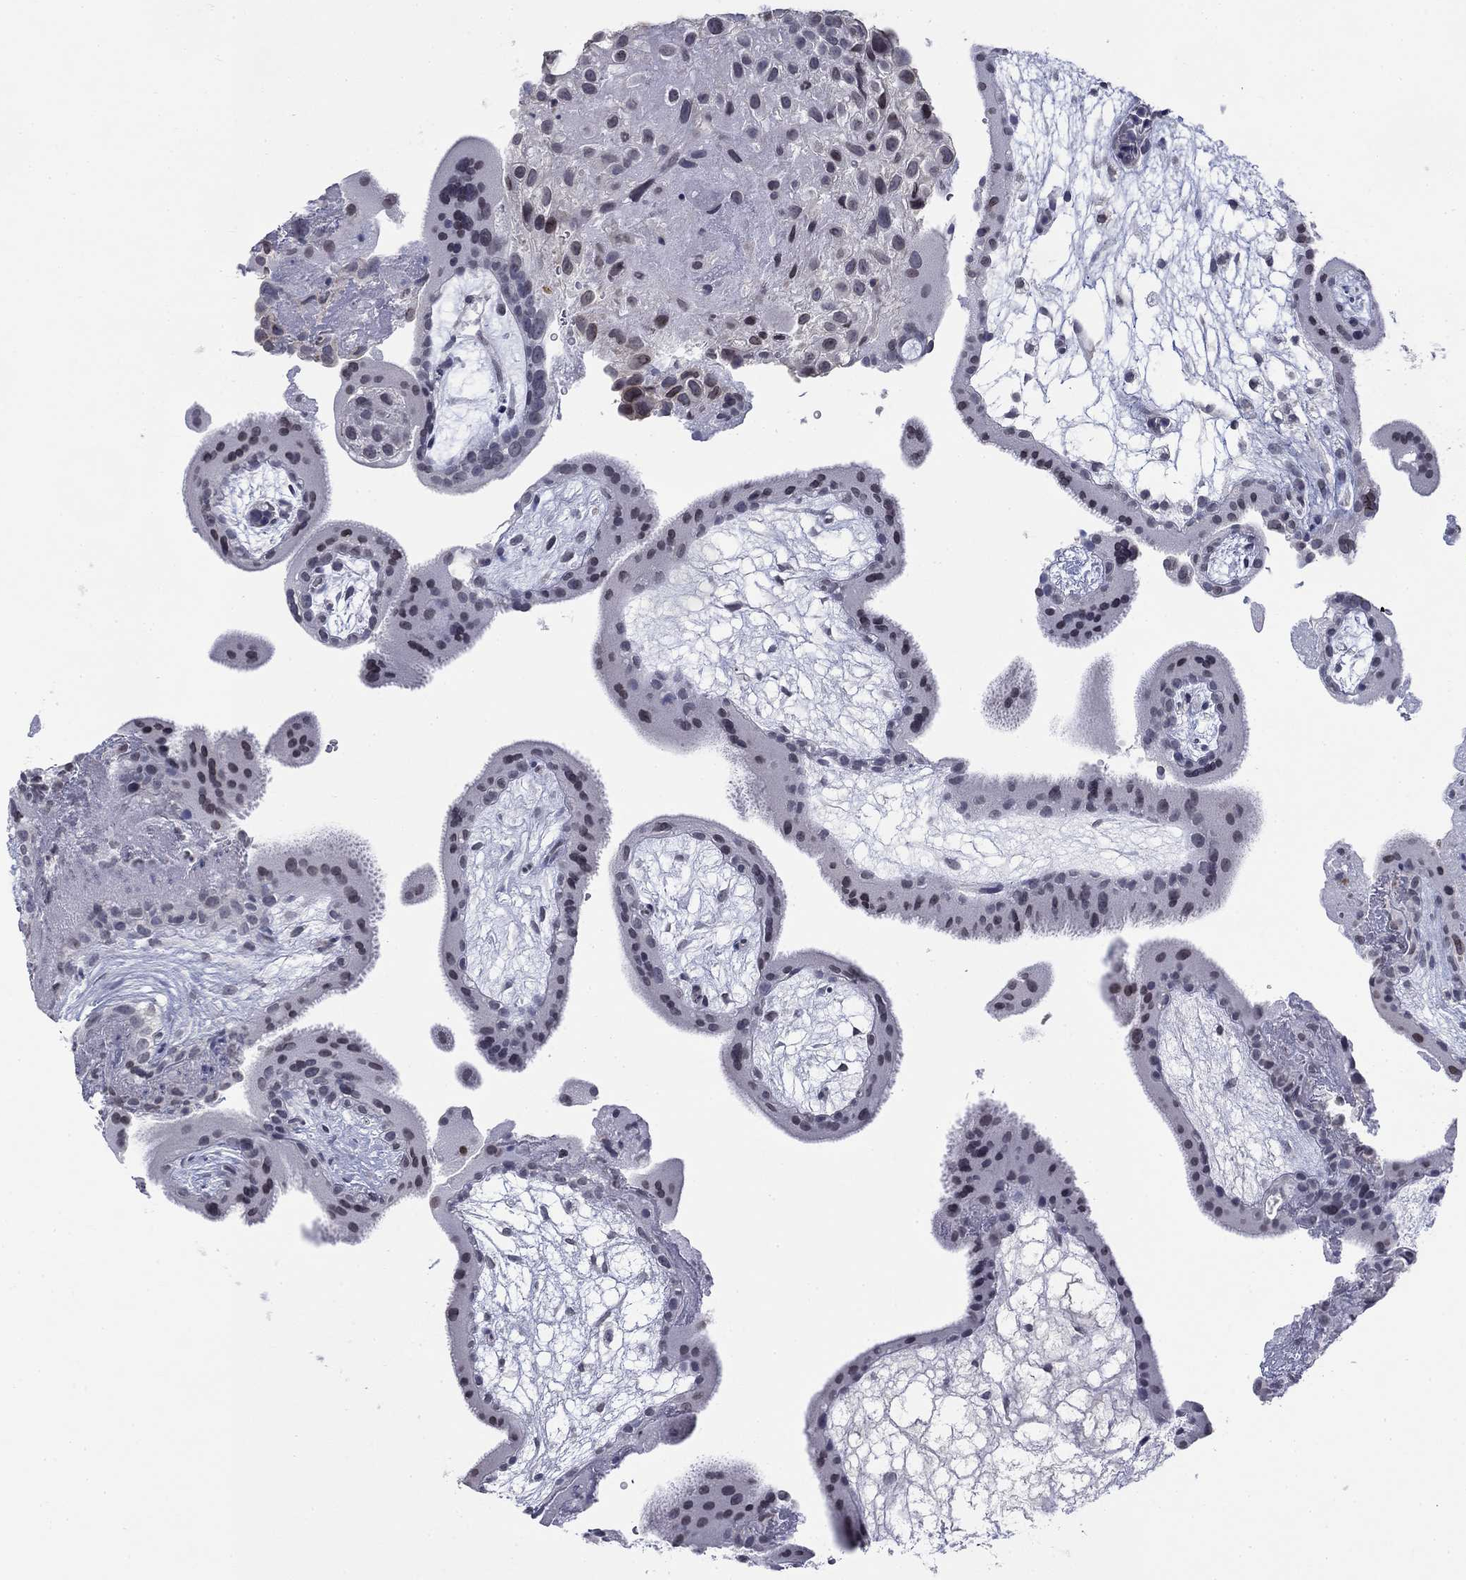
{"staining": {"intensity": "strong", "quantity": "<25%", "location": "cytoplasmic/membranous,nuclear"}, "tissue": "placenta", "cell_type": "Decidual cells", "image_type": "normal", "snomed": [{"axis": "morphology", "description": "Normal tissue, NOS"}, {"axis": "topography", "description": "Placenta"}], "caption": "Placenta stained with immunohistochemistry displays strong cytoplasmic/membranous,nuclear positivity in about <25% of decidual cells. Immunohistochemistry stains the protein of interest in brown and the nuclei are stained blue.", "gene": "TOR1AIP1", "patient": {"sex": "female", "age": 19}}